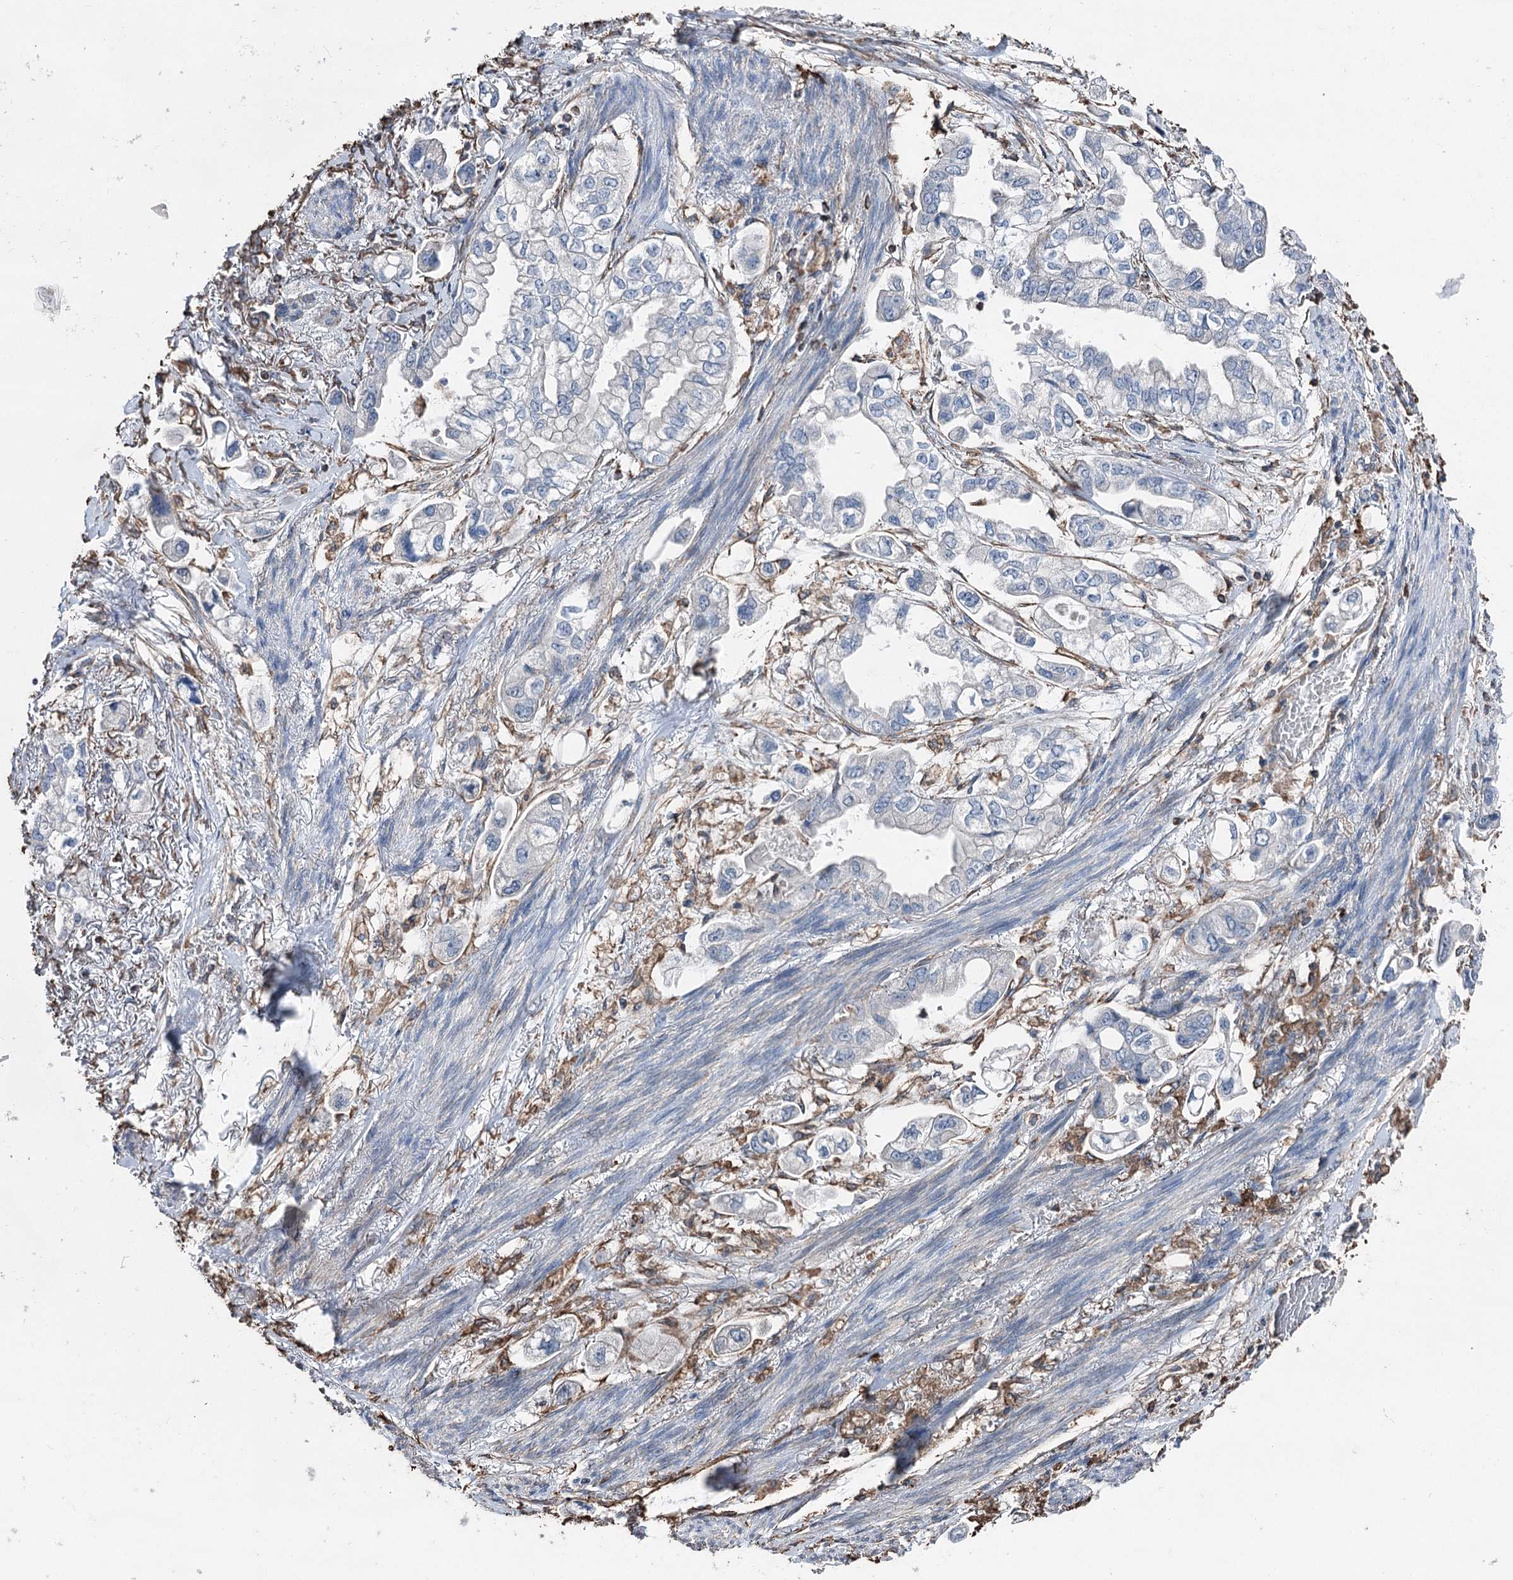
{"staining": {"intensity": "negative", "quantity": "none", "location": "none"}, "tissue": "stomach cancer", "cell_type": "Tumor cells", "image_type": "cancer", "snomed": [{"axis": "morphology", "description": "Adenocarcinoma, NOS"}, {"axis": "topography", "description": "Stomach"}], "caption": "DAB (3,3'-diaminobenzidine) immunohistochemical staining of human stomach cancer (adenocarcinoma) exhibits no significant positivity in tumor cells. Brightfield microscopy of IHC stained with DAB (3,3'-diaminobenzidine) (brown) and hematoxylin (blue), captured at high magnification.", "gene": "CLEC4M", "patient": {"sex": "male", "age": 62}}